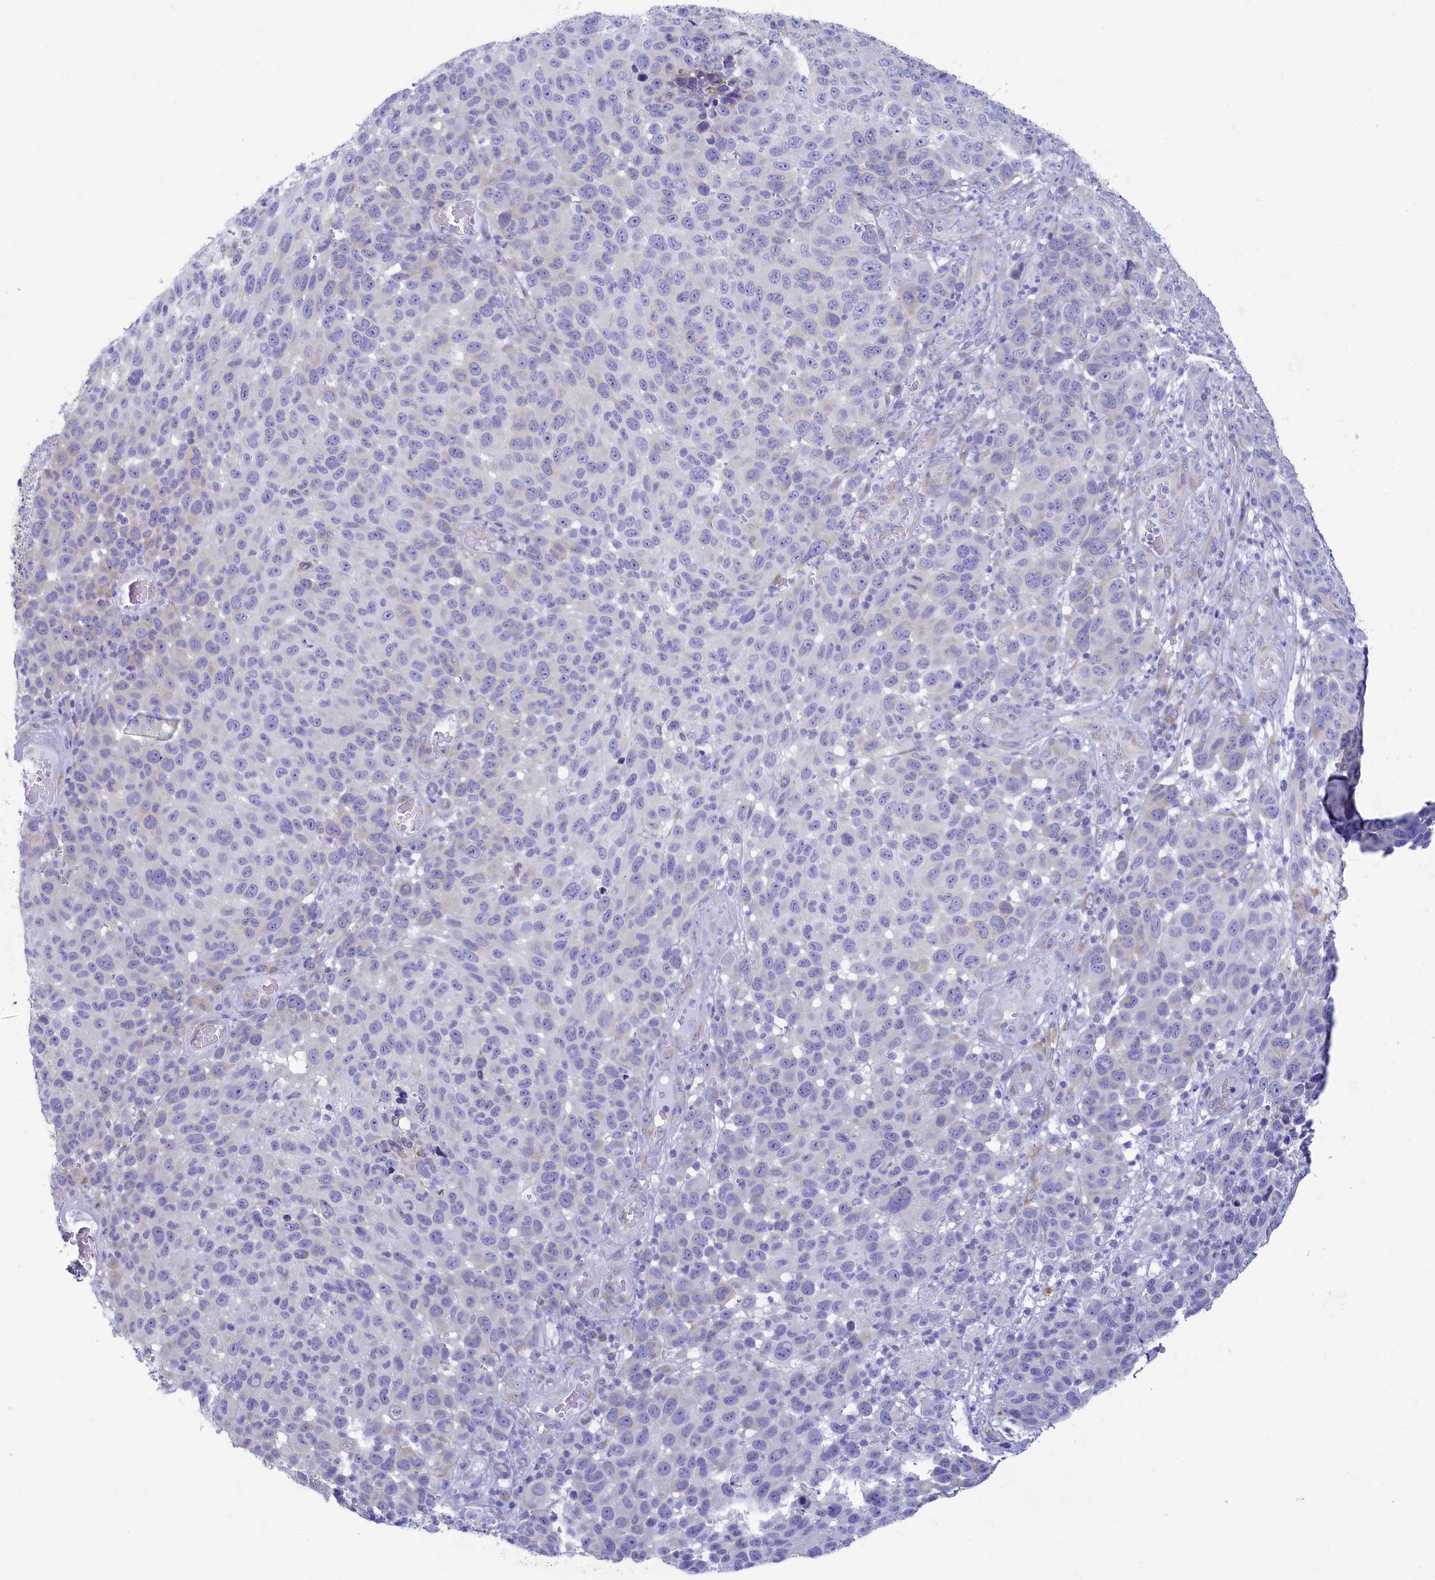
{"staining": {"intensity": "negative", "quantity": "none", "location": "none"}, "tissue": "melanoma", "cell_type": "Tumor cells", "image_type": "cancer", "snomed": [{"axis": "morphology", "description": "Malignant melanoma, NOS"}, {"axis": "topography", "description": "Skin"}], "caption": "This is a image of immunohistochemistry (IHC) staining of malignant melanoma, which shows no staining in tumor cells. (Stains: DAB immunohistochemistry (IHC) with hematoxylin counter stain, Microscopy: brightfield microscopy at high magnification).", "gene": "SKA3", "patient": {"sex": "male", "age": 49}}